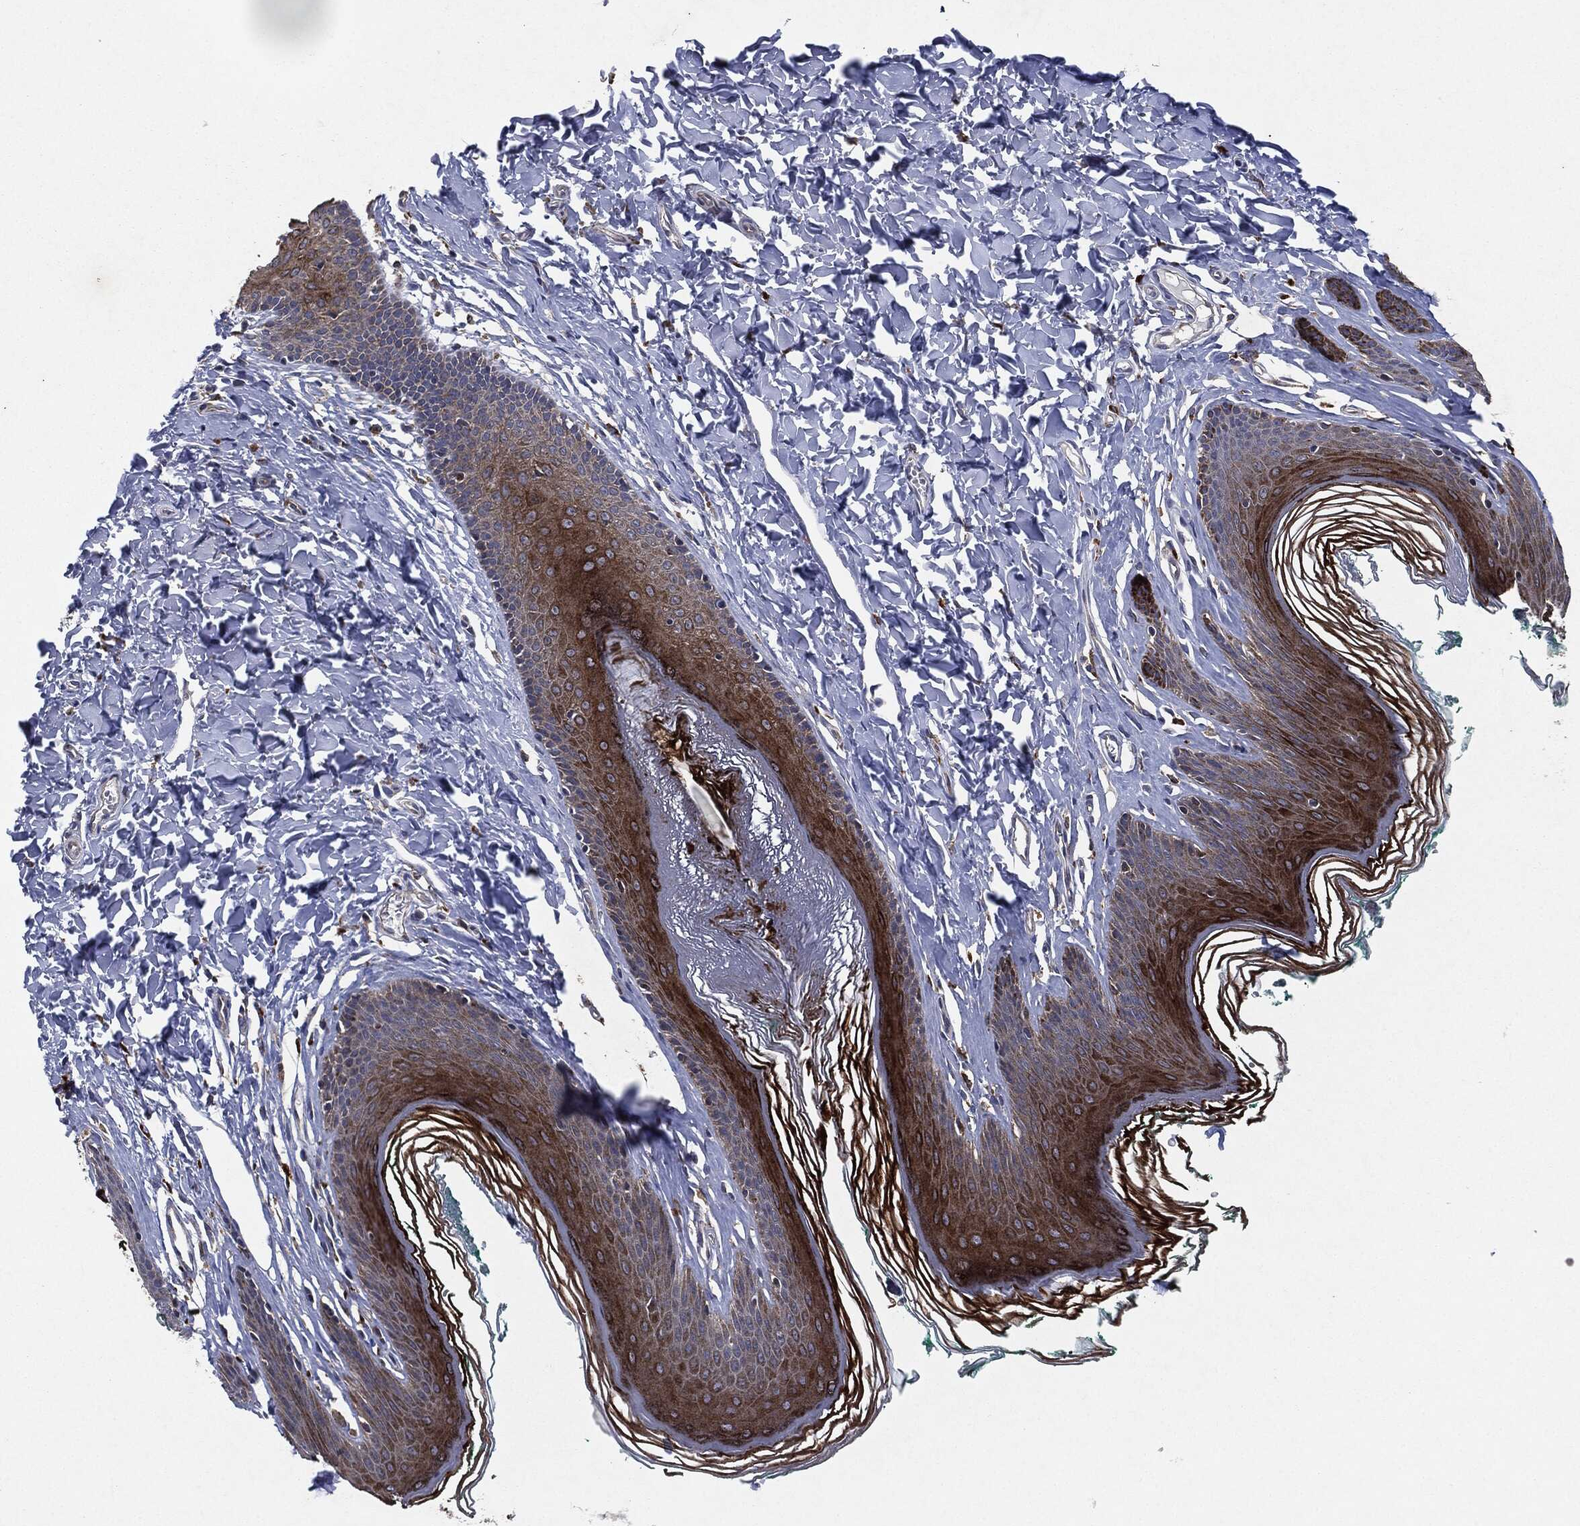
{"staining": {"intensity": "strong", "quantity": "25%-75%", "location": "cytoplasmic/membranous"}, "tissue": "skin", "cell_type": "Epidermal cells", "image_type": "normal", "snomed": [{"axis": "morphology", "description": "Normal tissue, NOS"}, {"axis": "topography", "description": "Vulva"}], "caption": "Epidermal cells show high levels of strong cytoplasmic/membranous positivity in approximately 25%-75% of cells in normal skin. (brown staining indicates protein expression, while blue staining denotes nuclei).", "gene": "SLC31A2", "patient": {"sex": "female", "age": 66}}